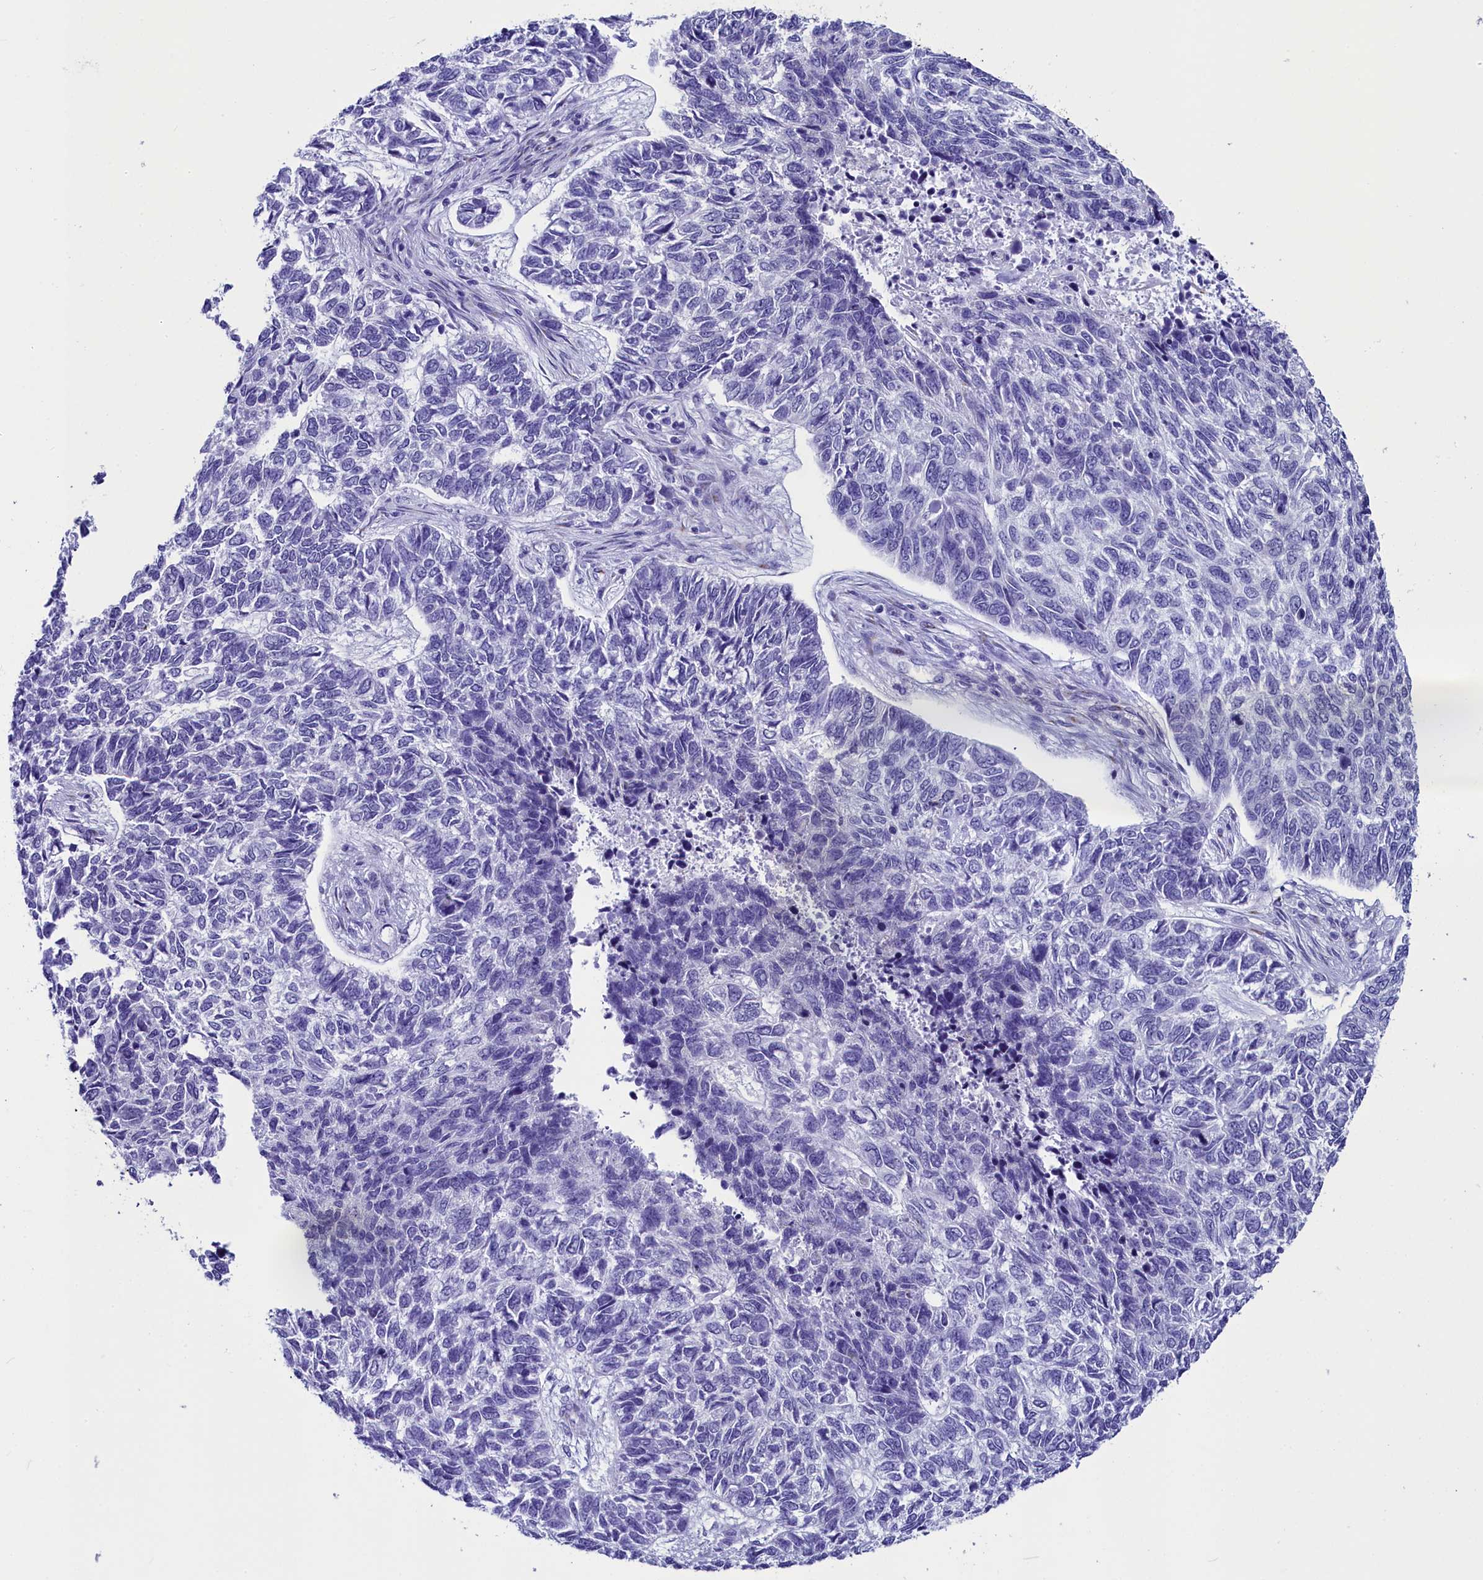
{"staining": {"intensity": "negative", "quantity": "none", "location": "none"}, "tissue": "skin cancer", "cell_type": "Tumor cells", "image_type": "cancer", "snomed": [{"axis": "morphology", "description": "Basal cell carcinoma"}, {"axis": "topography", "description": "Skin"}], "caption": "Immunohistochemistry (IHC) photomicrograph of human basal cell carcinoma (skin) stained for a protein (brown), which displays no positivity in tumor cells. (DAB immunohistochemistry with hematoxylin counter stain).", "gene": "AP3B2", "patient": {"sex": "female", "age": 65}}